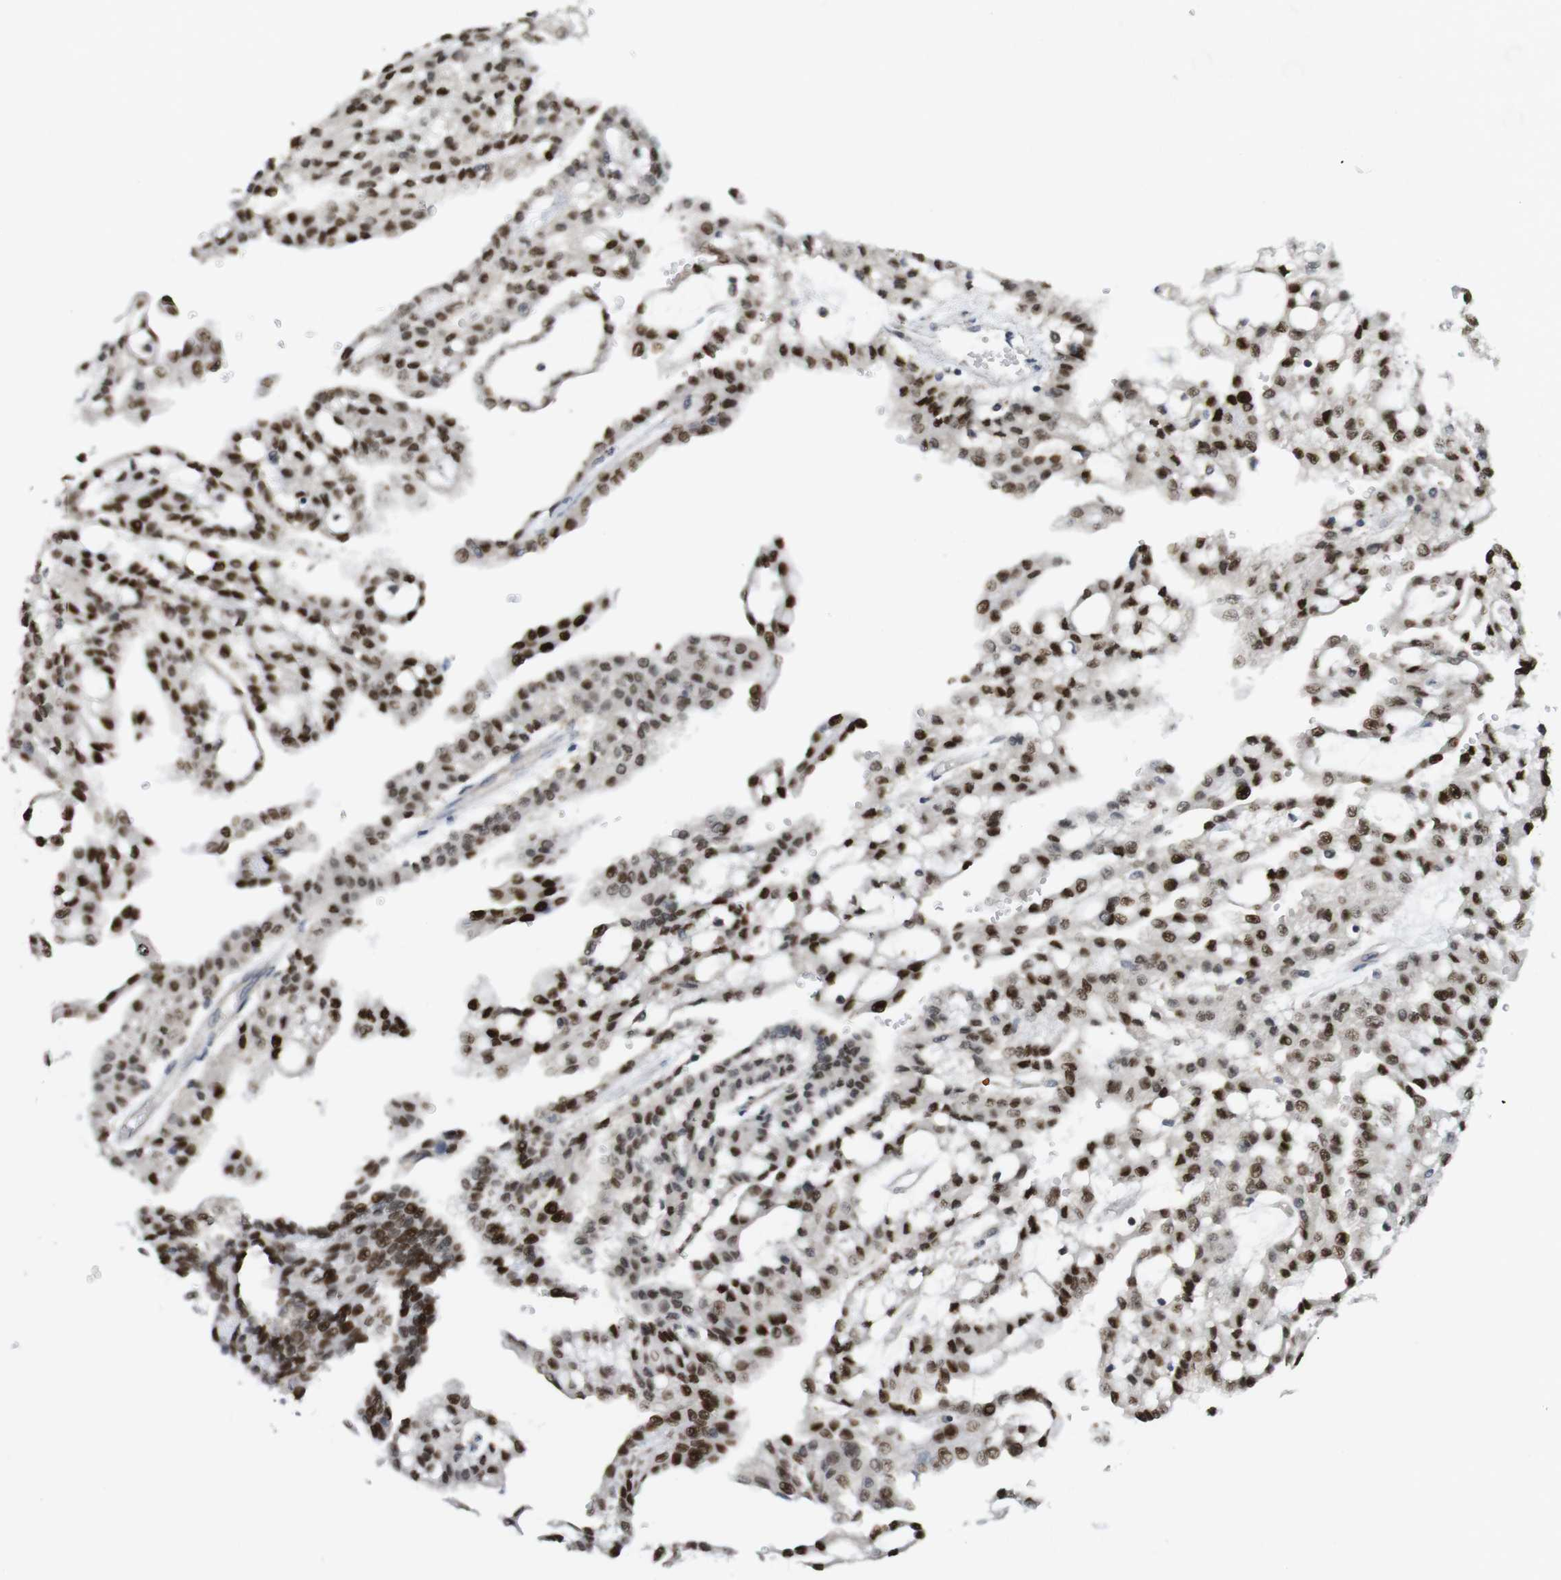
{"staining": {"intensity": "strong", "quantity": ">75%", "location": "nuclear"}, "tissue": "renal cancer", "cell_type": "Tumor cells", "image_type": "cancer", "snomed": [{"axis": "morphology", "description": "Adenocarcinoma, NOS"}, {"axis": "topography", "description": "Kidney"}], "caption": "Renal cancer stained with DAB IHC shows high levels of strong nuclear staining in about >75% of tumor cells.", "gene": "RCC1", "patient": {"sex": "male", "age": 63}}